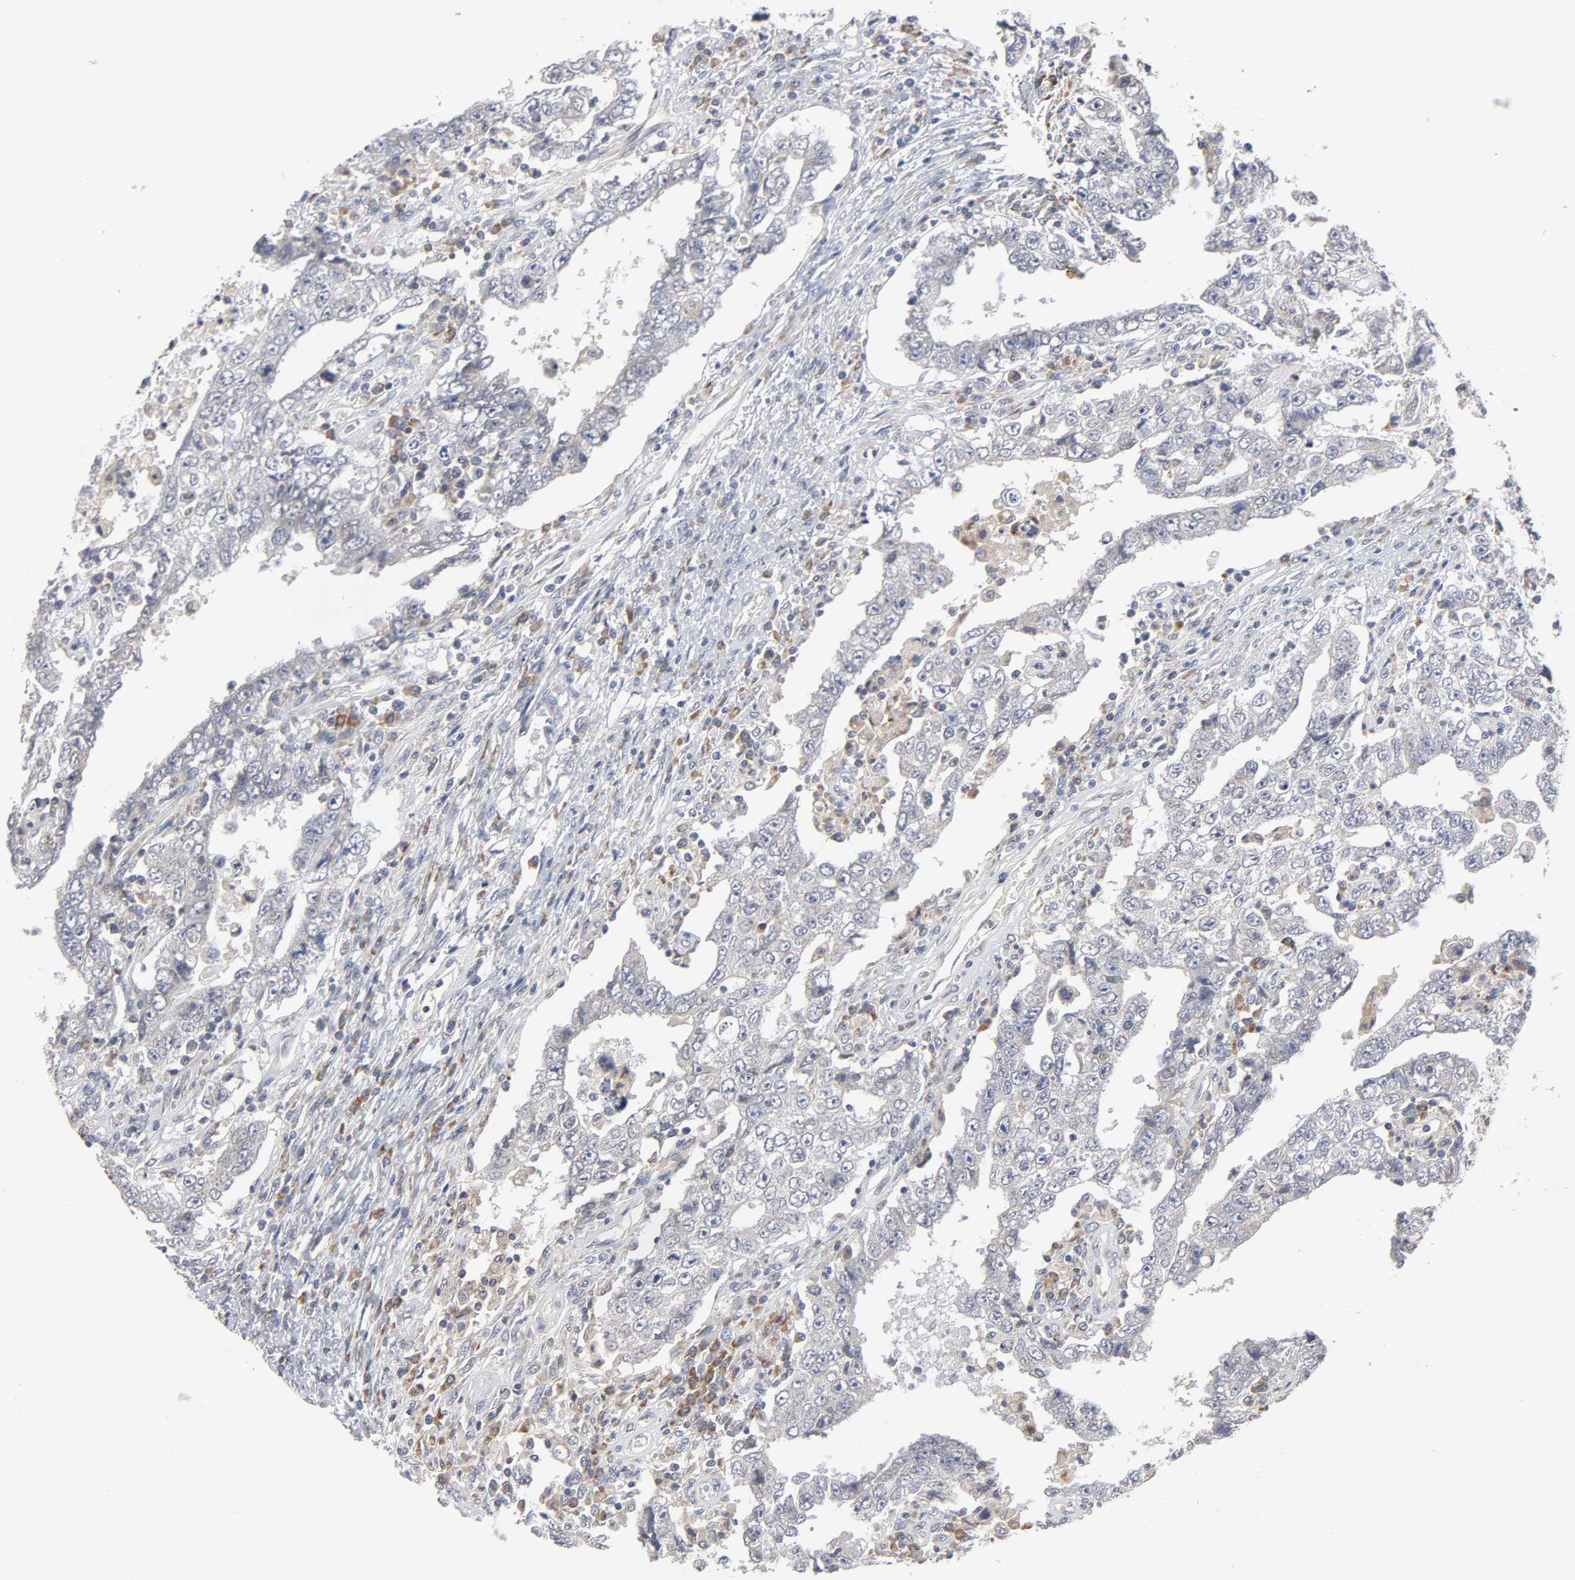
{"staining": {"intensity": "weak", "quantity": "<25%", "location": "cytoplasmic/membranous"}, "tissue": "testis cancer", "cell_type": "Tumor cells", "image_type": "cancer", "snomed": [{"axis": "morphology", "description": "Carcinoma, Embryonal, NOS"}, {"axis": "topography", "description": "Testis"}], "caption": "Tumor cells are negative for brown protein staining in testis cancer (embryonal carcinoma). (Brightfield microscopy of DAB (3,3'-diaminobenzidine) IHC at high magnification).", "gene": "IL4R", "patient": {"sex": "male", "age": 26}}